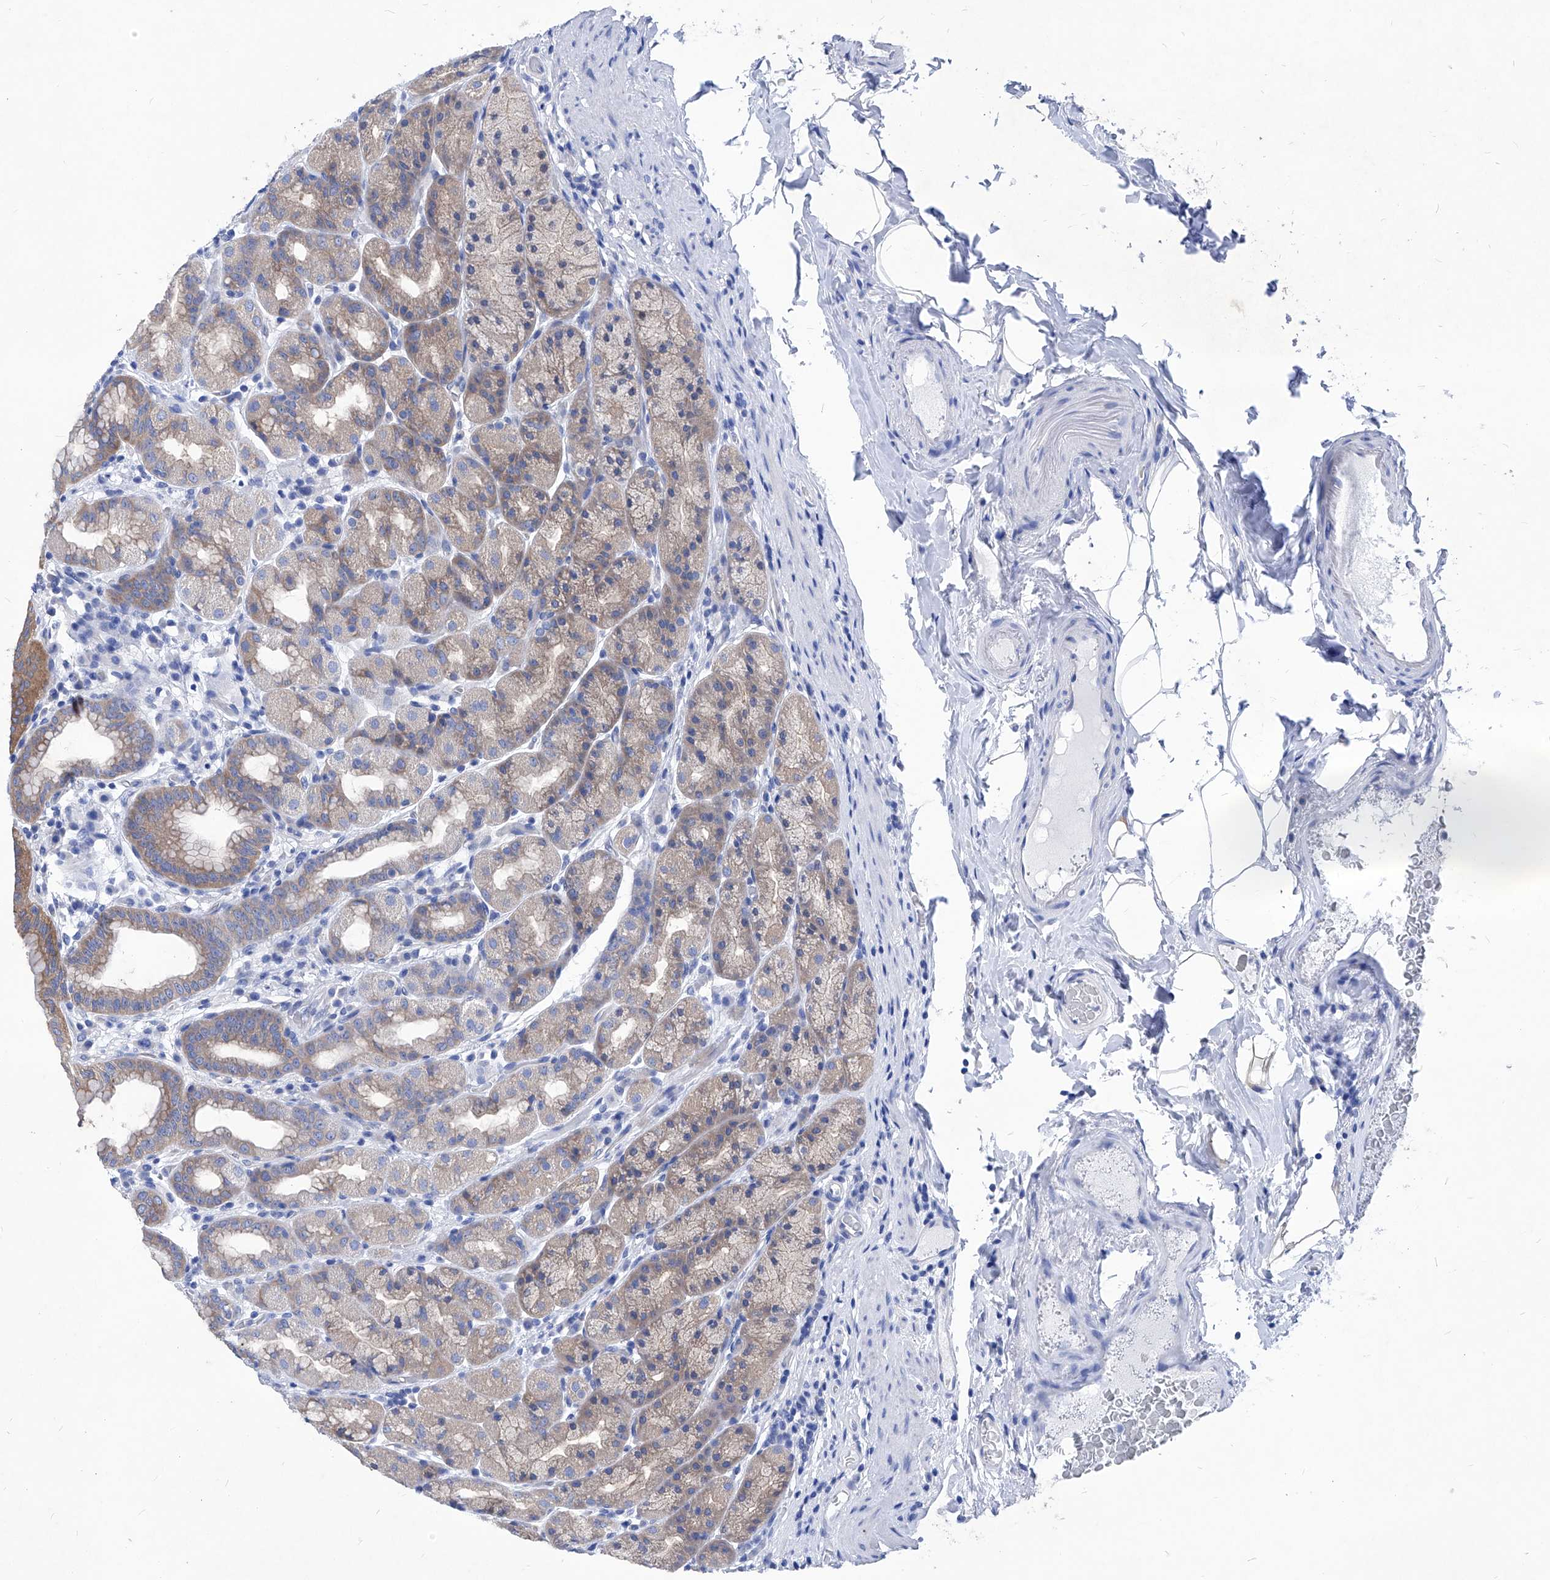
{"staining": {"intensity": "weak", "quantity": "25%-75%", "location": "cytoplasmic/membranous"}, "tissue": "stomach", "cell_type": "Glandular cells", "image_type": "normal", "snomed": [{"axis": "morphology", "description": "Normal tissue, NOS"}, {"axis": "topography", "description": "Stomach, upper"}], "caption": "Weak cytoplasmic/membranous protein expression is appreciated in approximately 25%-75% of glandular cells in stomach.", "gene": "XPNPEP1", "patient": {"sex": "male", "age": 68}}